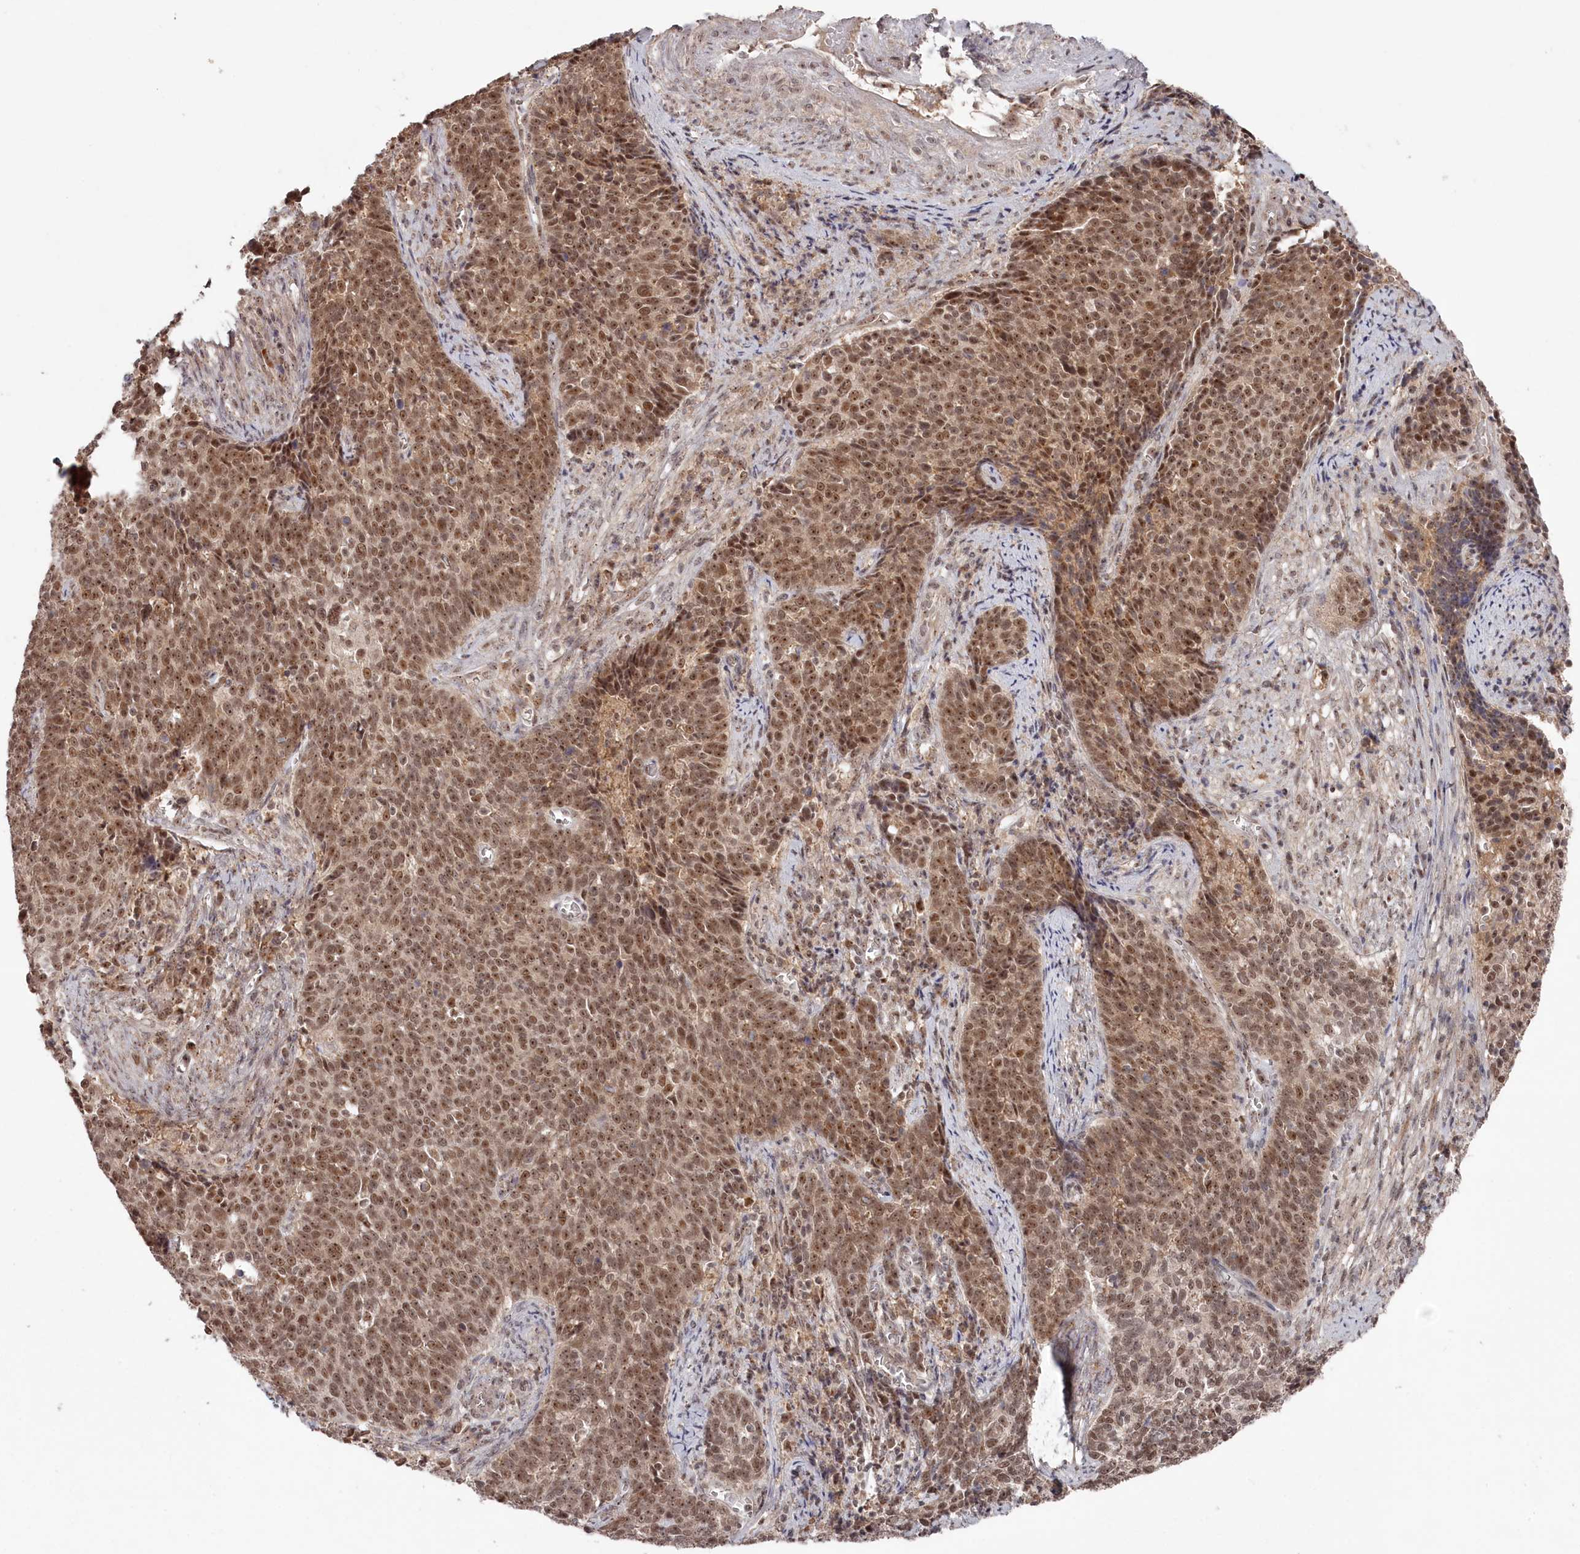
{"staining": {"intensity": "moderate", "quantity": ">75%", "location": "nuclear"}, "tissue": "cervical cancer", "cell_type": "Tumor cells", "image_type": "cancer", "snomed": [{"axis": "morphology", "description": "Squamous cell carcinoma, NOS"}, {"axis": "topography", "description": "Cervix"}], "caption": "Cervical cancer stained with immunohistochemistry exhibits moderate nuclear staining in approximately >75% of tumor cells. Ihc stains the protein in brown and the nuclei are stained blue.", "gene": "EXOSC1", "patient": {"sex": "female", "age": 39}}